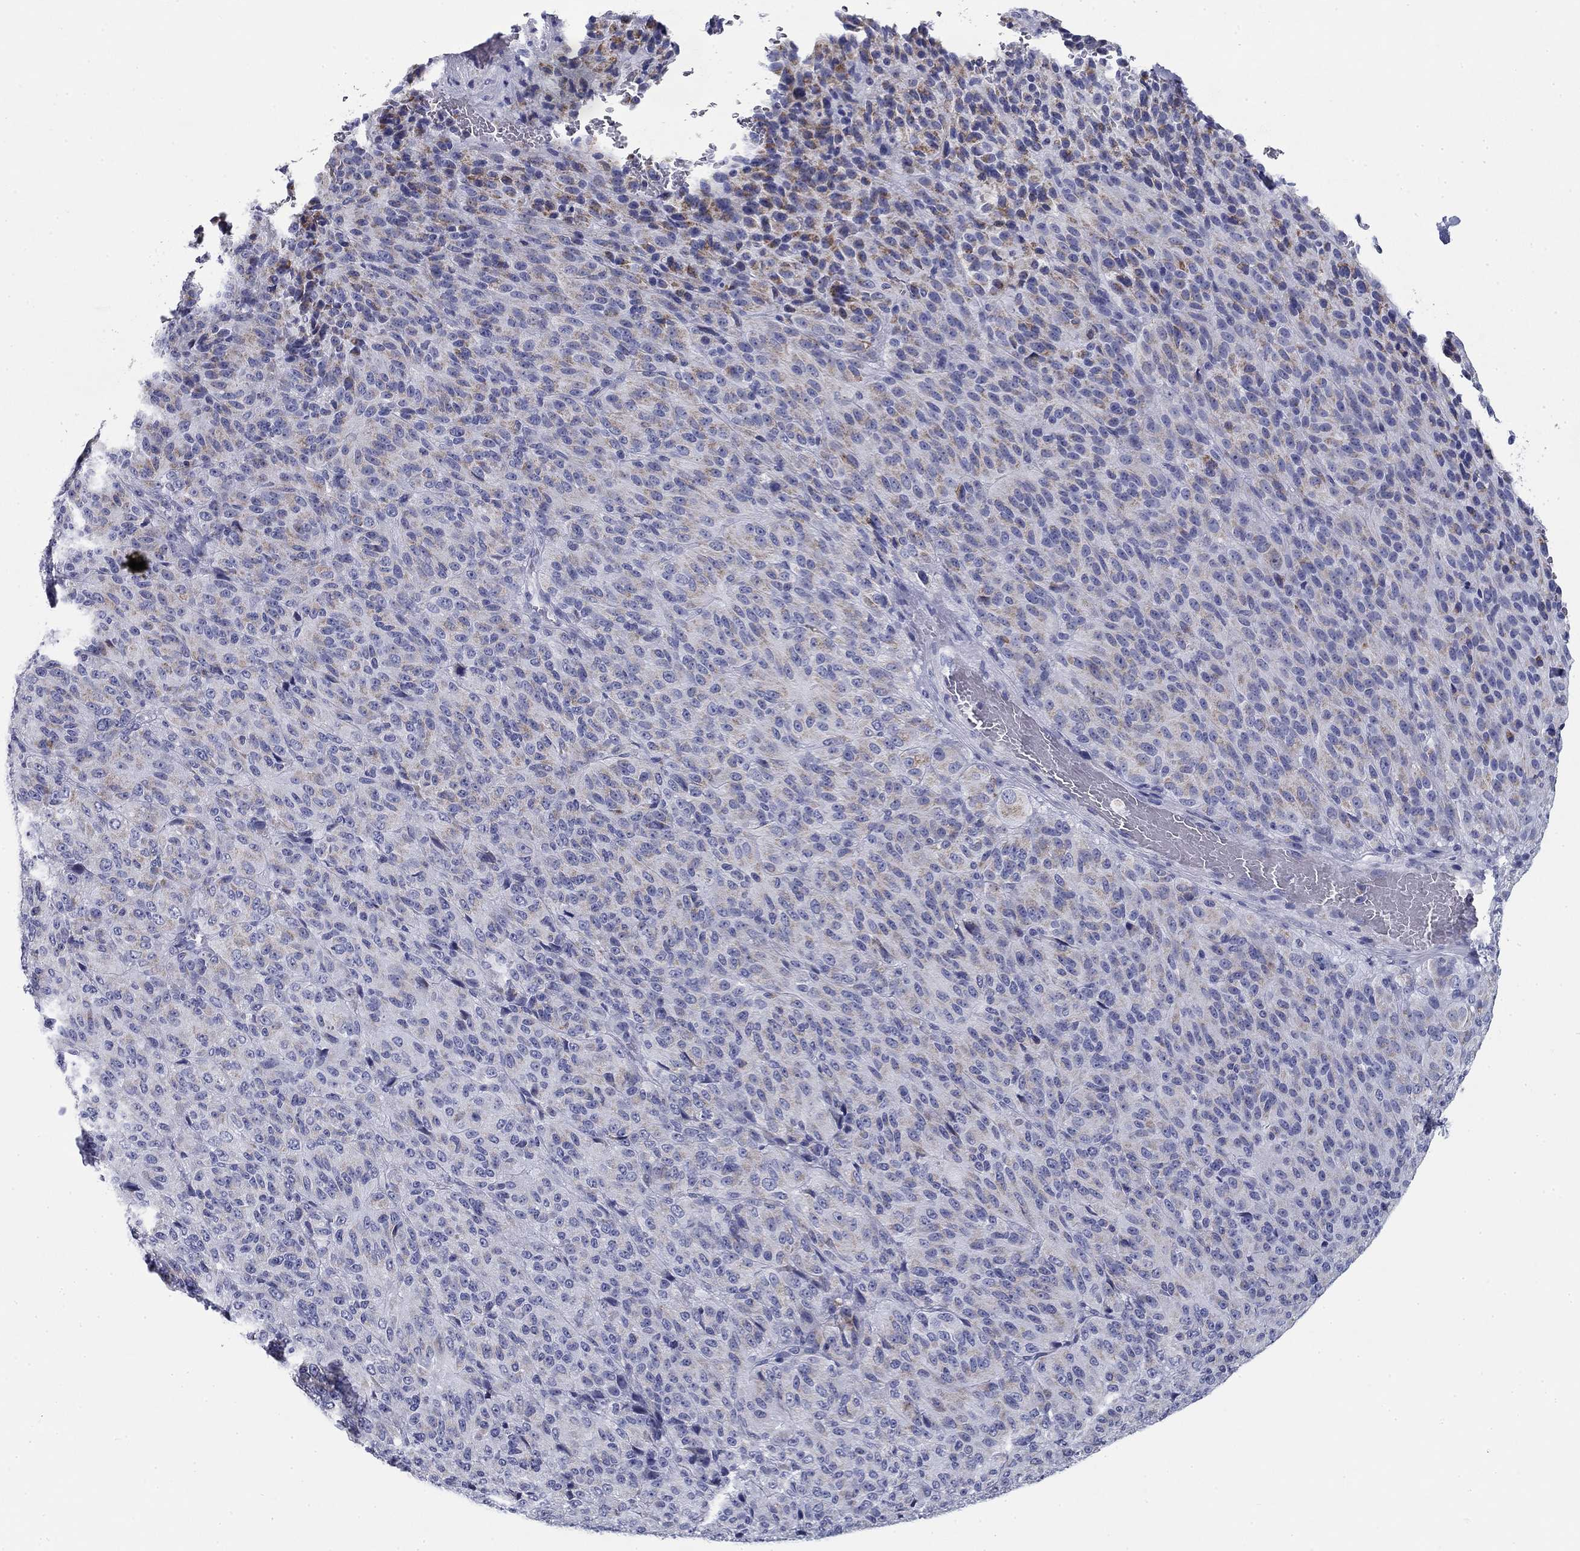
{"staining": {"intensity": "negative", "quantity": "none", "location": "none"}, "tissue": "melanoma", "cell_type": "Tumor cells", "image_type": "cancer", "snomed": [{"axis": "morphology", "description": "Malignant melanoma, Metastatic site"}, {"axis": "topography", "description": "Brain"}], "caption": "Immunohistochemistry of melanoma displays no expression in tumor cells.", "gene": "ZP2", "patient": {"sex": "female", "age": 56}}